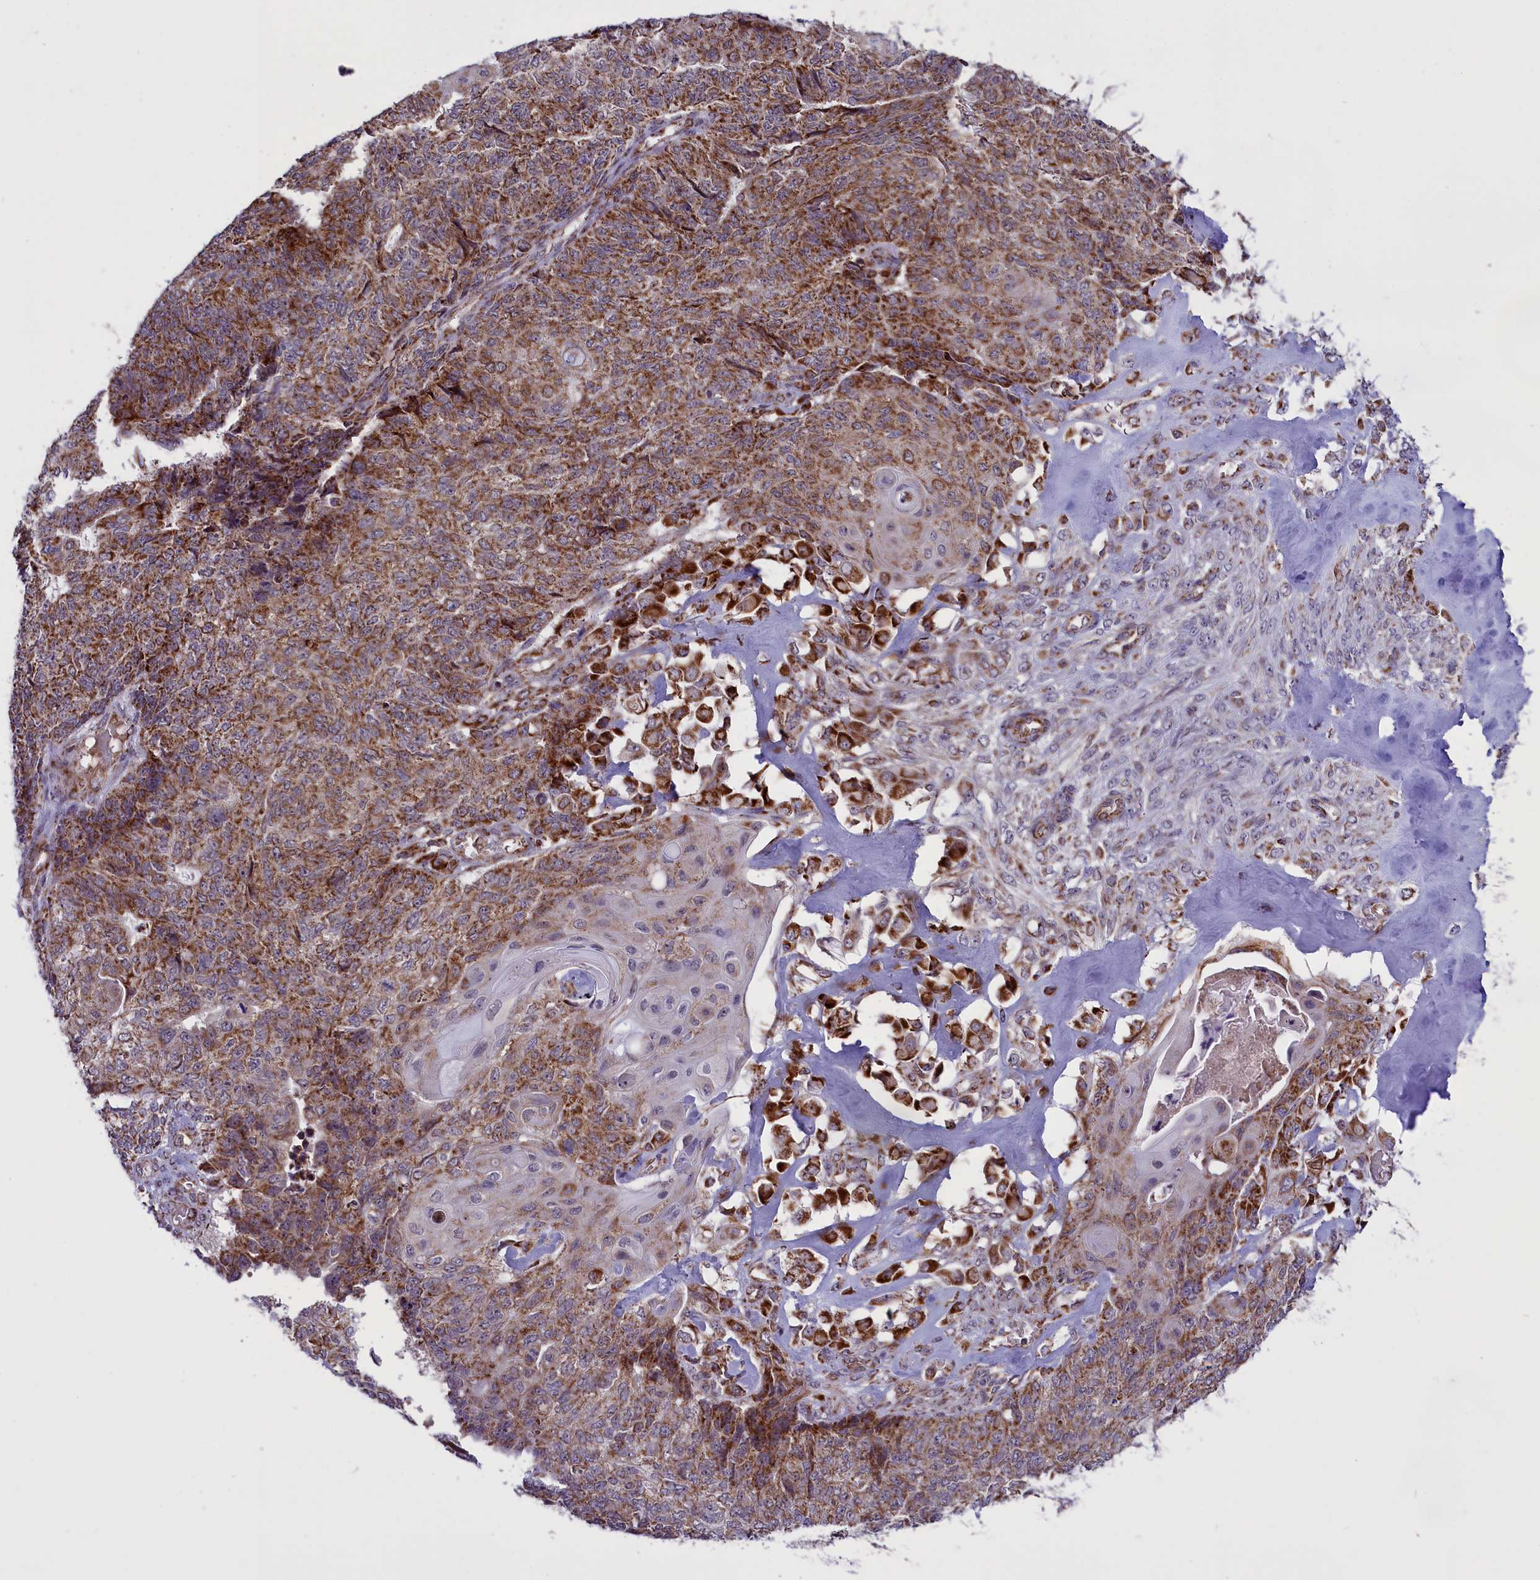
{"staining": {"intensity": "strong", "quantity": ">75%", "location": "cytoplasmic/membranous"}, "tissue": "endometrial cancer", "cell_type": "Tumor cells", "image_type": "cancer", "snomed": [{"axis": "morphology", "description": "Adenocarcinoma, NOS"}, {"axis": "topography", "description": "Endometrium"}], "caption": "Endometrial cancer was stained to show a protein in brown. There is high levels of strong cytoplasmic/membranous expression in approximately >75% of tumor cells.", "gene": "NDUFS5", "patient": {"sex": "female", "age": 32}}